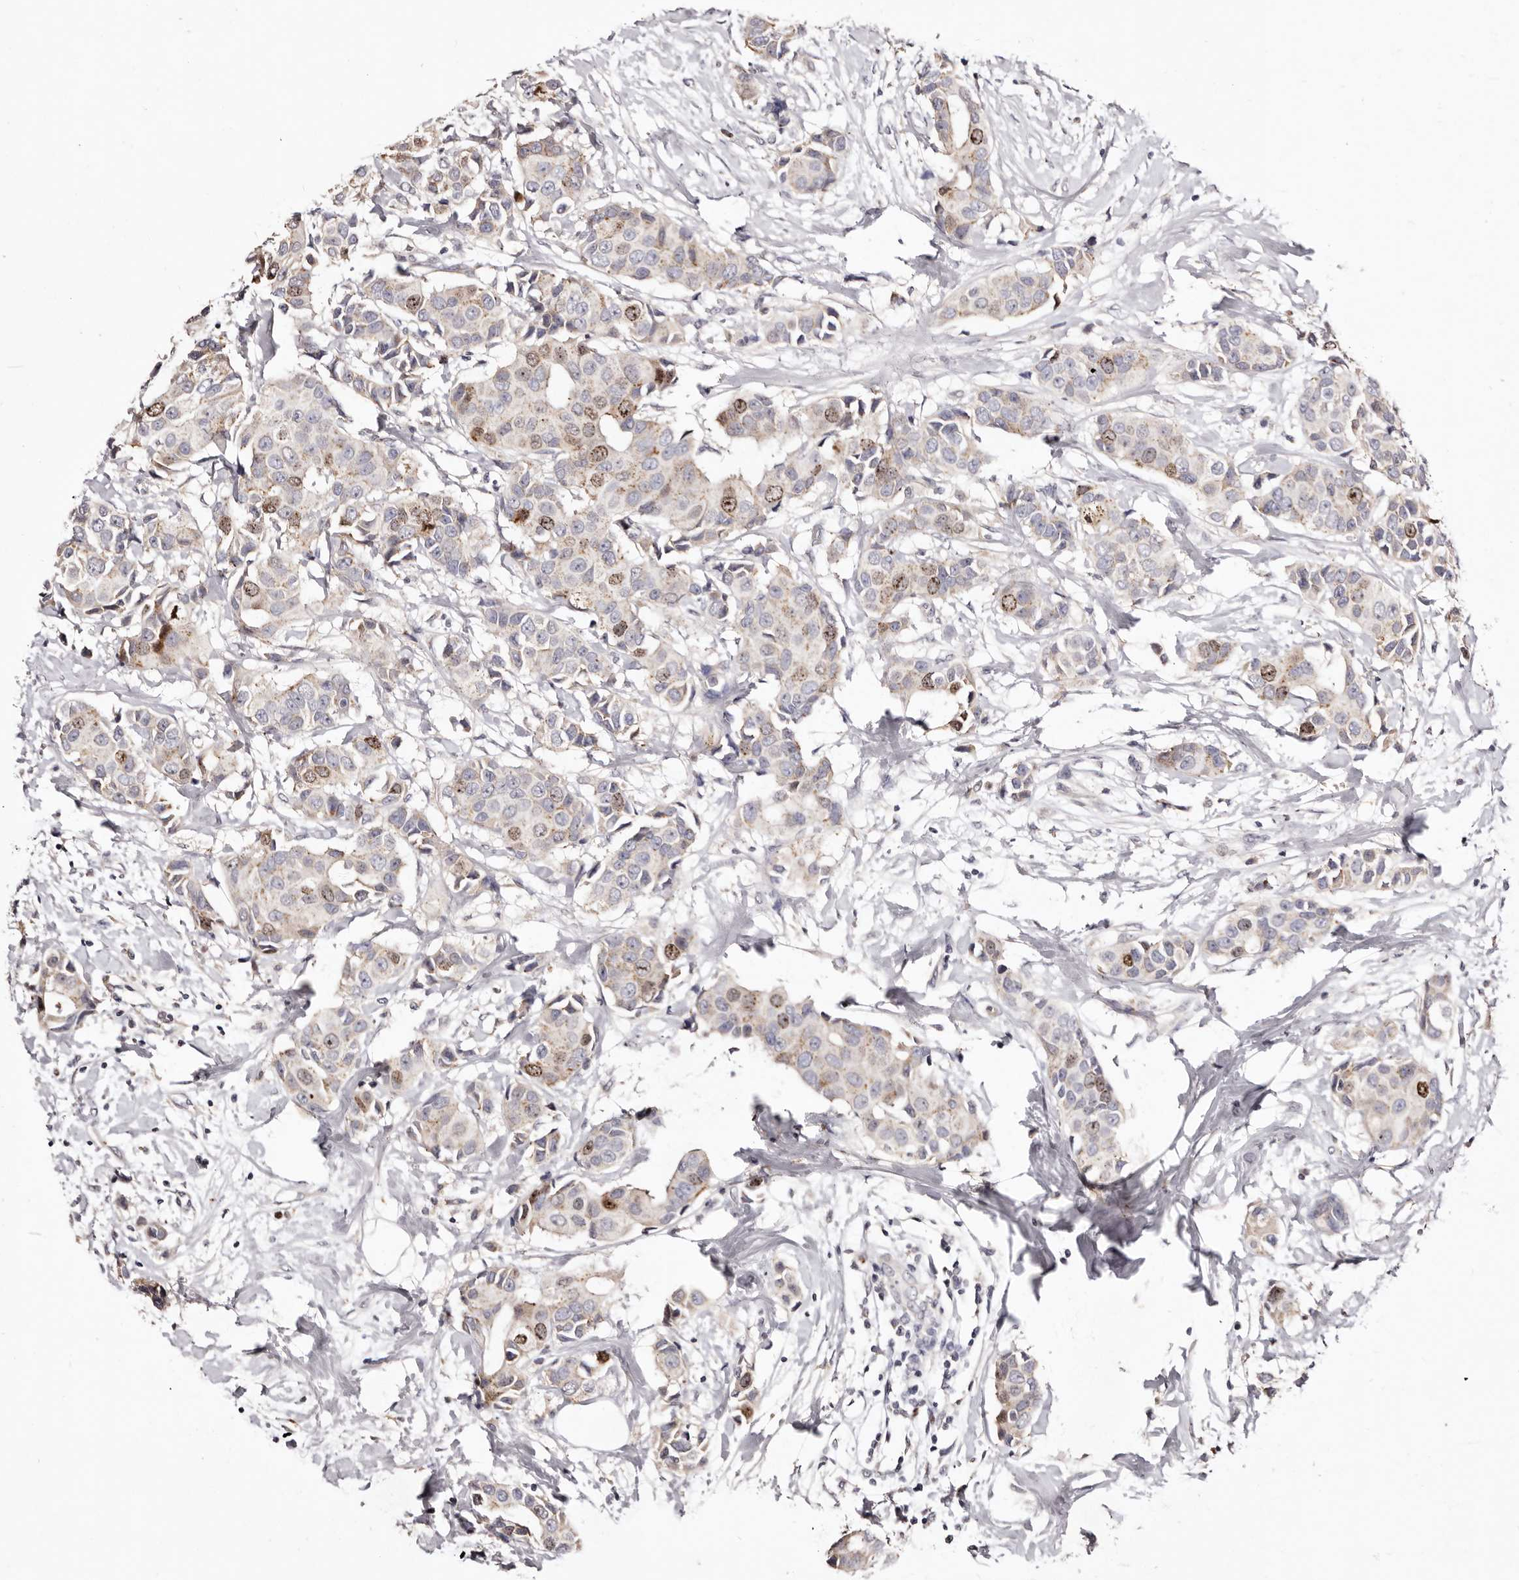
{"staining": {"intensity": "moderate", "quantity": "<25%", "location": "nuclear"}, "tissue": "breast cancer", "cell_type": "Tumor cells", "image_type": "cancer", "snomed": [{"axis": "morphology", "description": "Normal tissue, NOS"}, {"axis": "morphology", "description": "Duct carcinoma"}, {"axis": "topography", "description": "Breast"}], "caption": "A brown stain shows moderate nuclear expression of a protein in human breast cancer (intraductal carcinoma) tumor cells.", "gene": "CDCA8", "patient": {"sex": "female", "age": 39}}